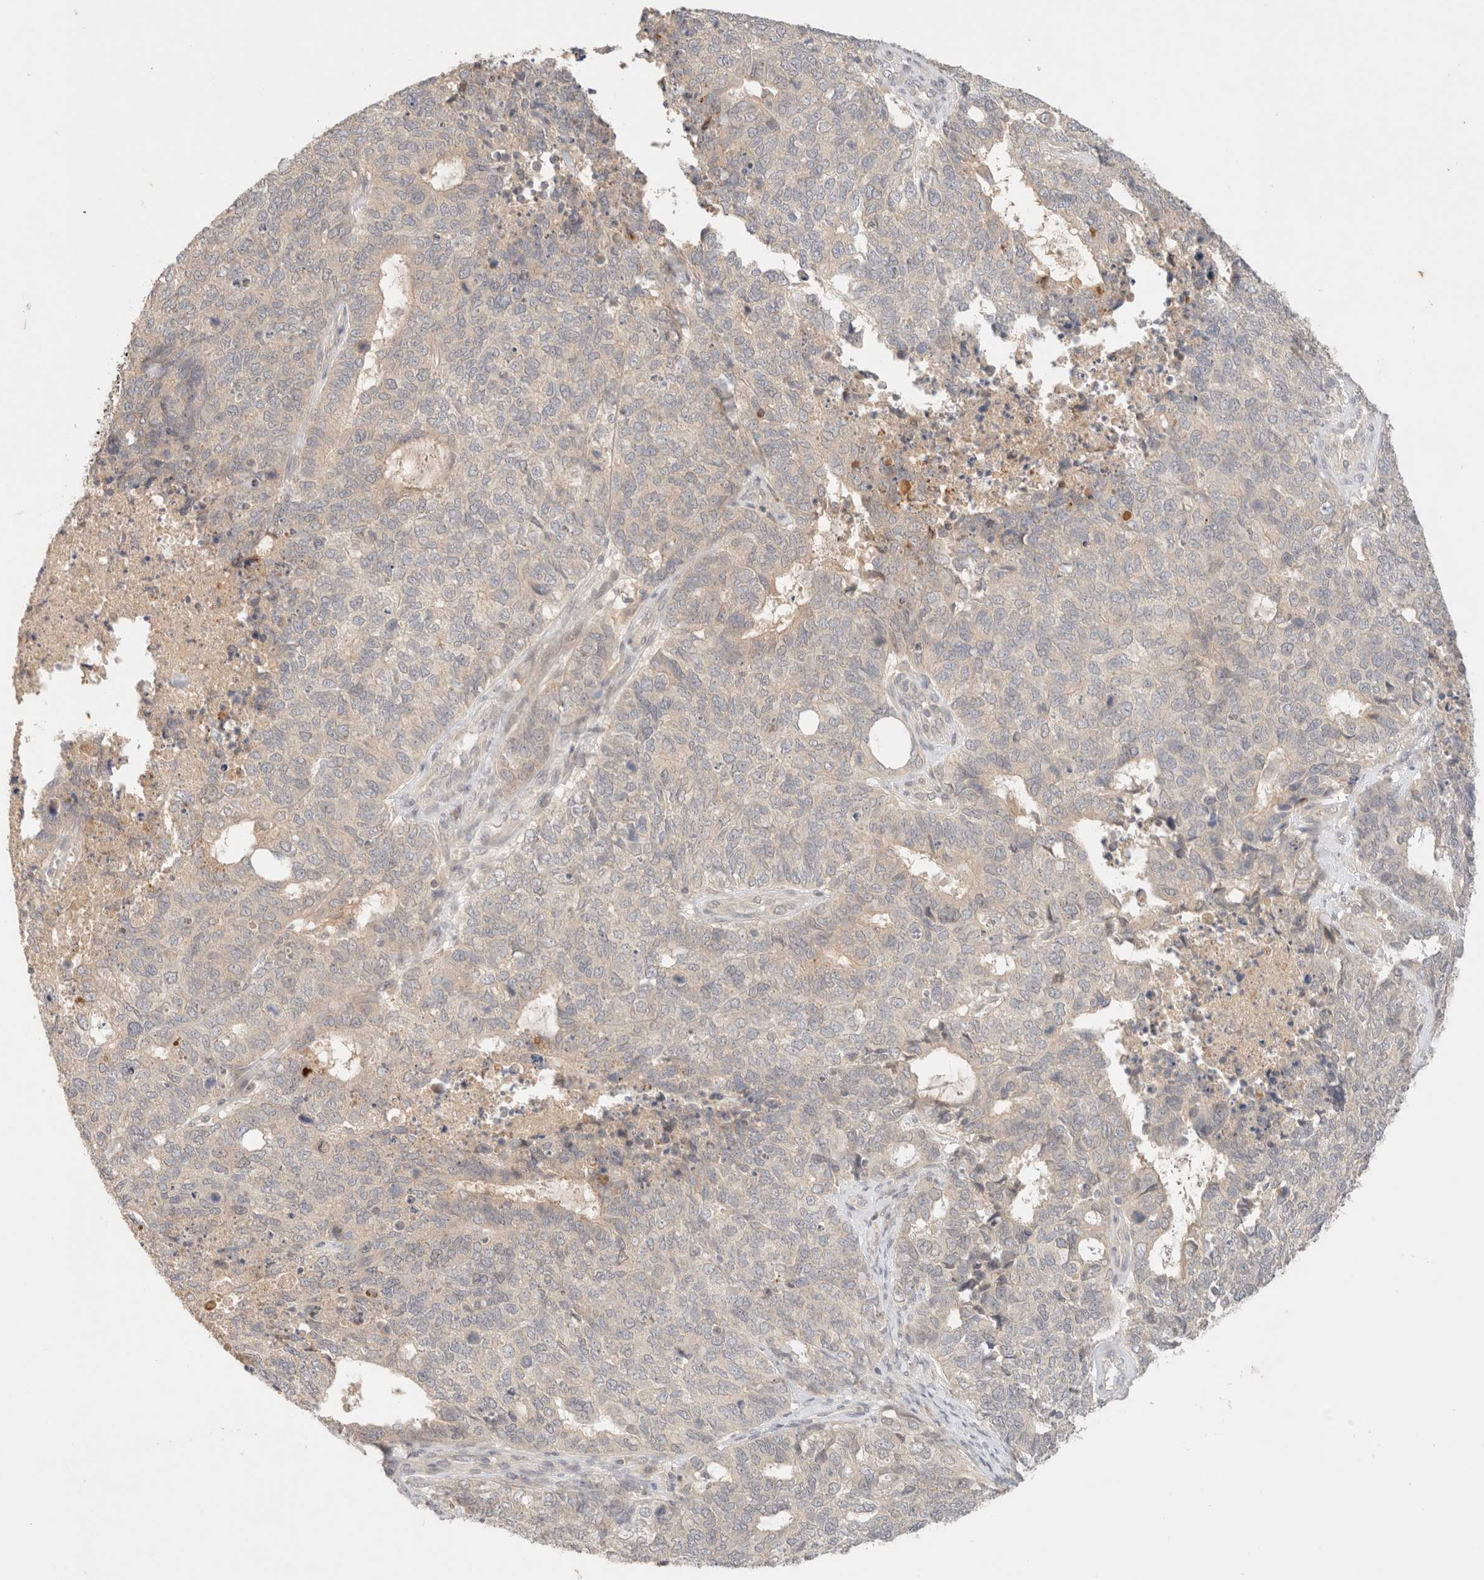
{"staining": {"intensity": "negative", "quantity": "none", "location": "none"}, "tissue": "cervical cancer", "cell_type": "Tumor cells", "image_type": "cancer", "snomed": [{"axis": "morphology", "description": "Squamous cell carcinoma, NOS"}, {"axis": "topography", "description": "Cervix"}], "caption": "The micrograph exhibits no significant positivity in tumor cells of cervical squamous cell carcinoma.", "gene": "SARM1", "patient": {"sex": "female", "age": 63}}